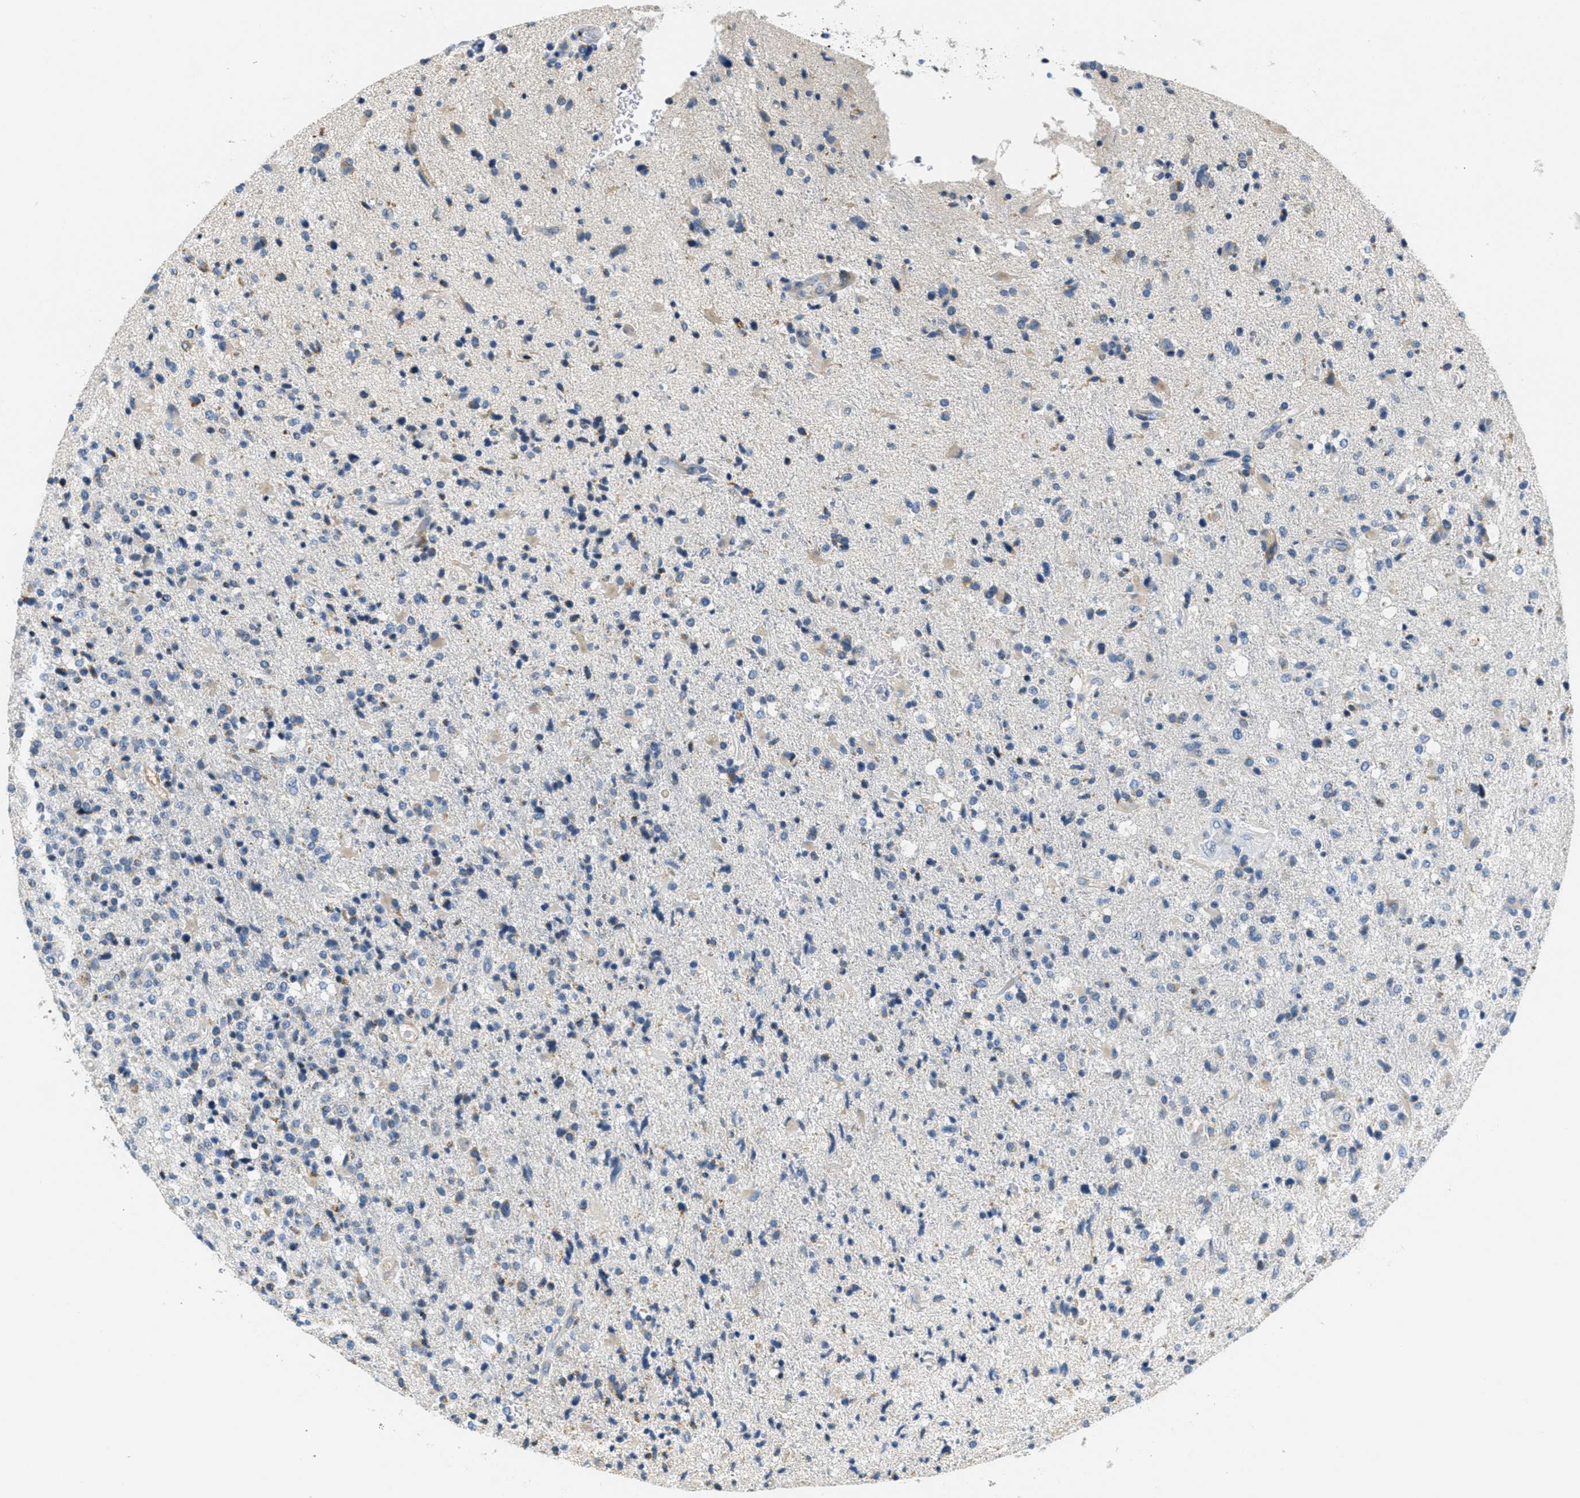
{"staining": {"intensity": "weak", "quantity": "<25%", "location": "cytoplasmic/membranous"}, "tissue": "glioma", "cell_type": "Tumor cells", "image_type": "cancer", "snomed": [{"axis": "morphology", "description": "Glioma, malignant, High grade"}, {"axis": "topography", "description": "Brain"}], "caption": "Human glioma stained for a protein using IHC demonstrates no positivity in tumor cells.", "gene": "CA4", "patient": {"sex": "male", "age": 72}}